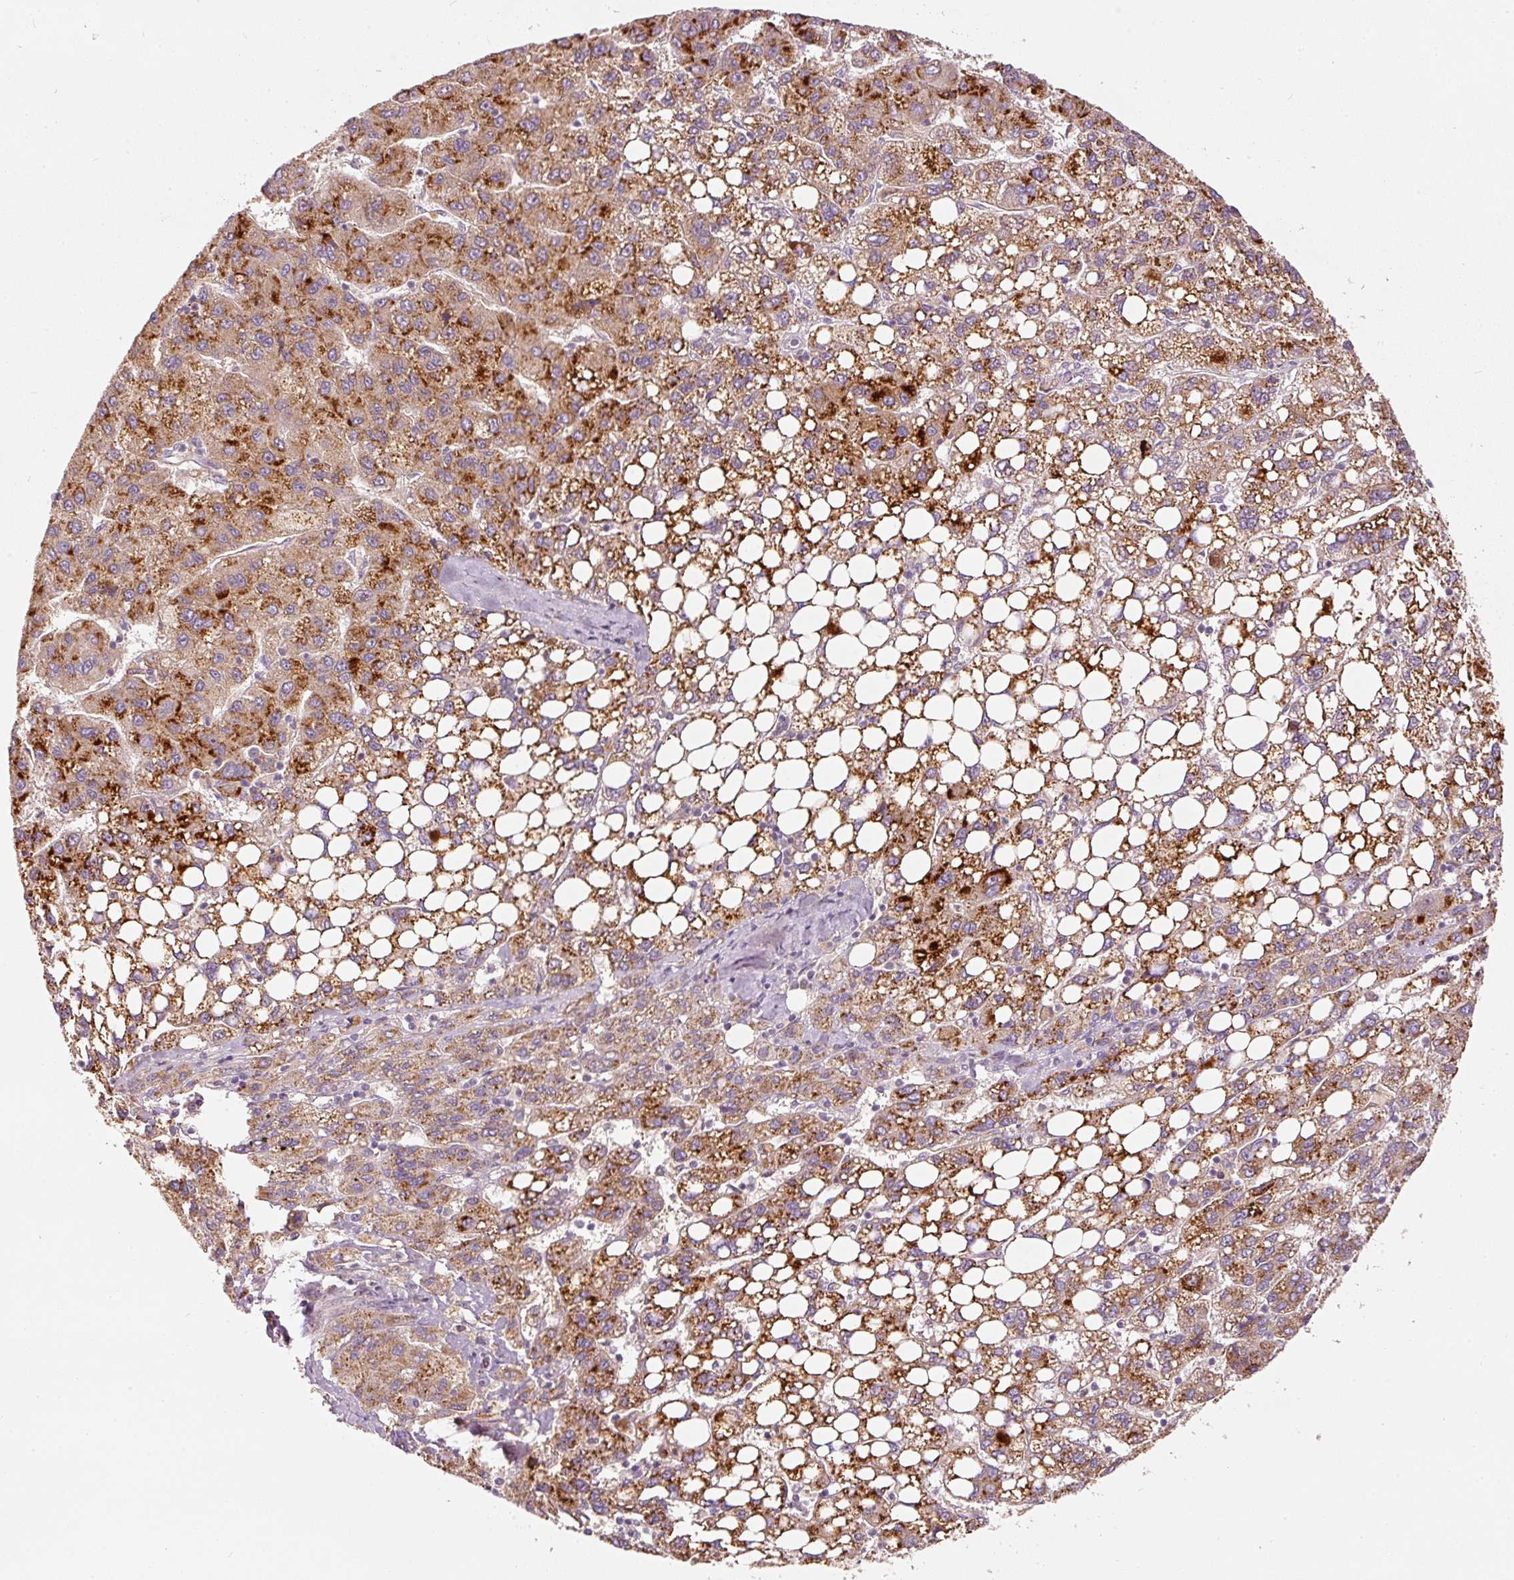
{"staining": {"intensity": "strong", "quantity": ">75%", "location": "cytoplasmic/membranous"}, "tissue": "liver cancer", "cell_type": "Tumor cells", "image_type": "cancer", "snomed": [{"axis": "morphology", "description": "Carcinoma, Hepatocellular, NOS"}, {"axis": "topography", "description": "Liver"}], "caption": "This is a photomicrograph of immunohistochemistry (IHC) staining of hepatocellular carcinoma (liver), which shows strong staining in the cytoplasmic/membranous of tumor cells.", "gene": "KLHL21", "patient": {"sex": "female", "age": 82}}